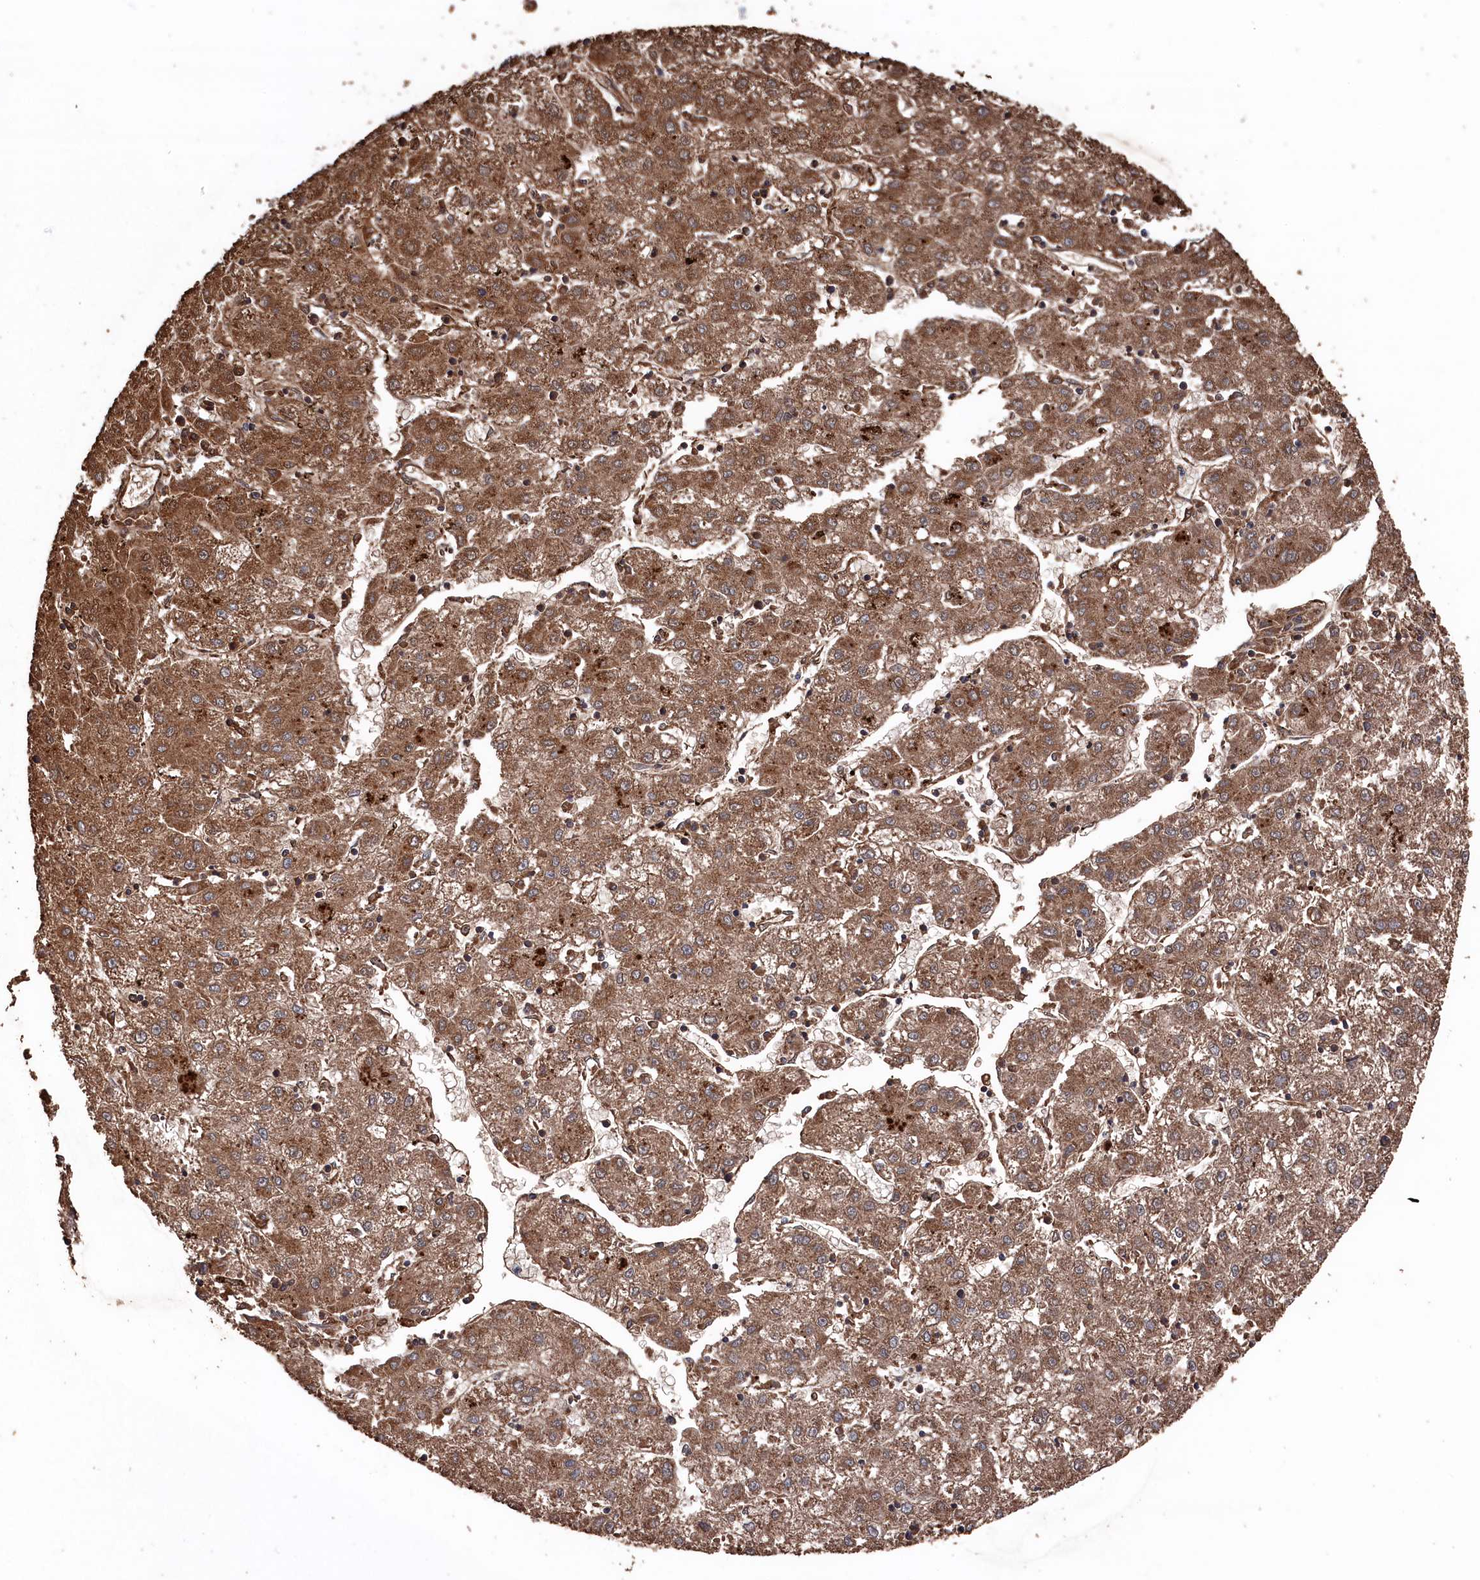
{"staining": {"intensity": "moderate", "quantity": ">75%", "location": "cytoplasmic/membranous"}, "tissue": "liver cancer", "cell_type": "Tumor cells", "image_type": "cancer", "snomed": [{"axis": "morphology", "description": "Carcinoma, Hepatocellular, NOS"}, {"axis": "topography", "description": "Liver"}], "caption": "There is medium levels of moderate cytoplasmic/membranous expression in tumor cells of hepatocellular carcinoma (liver), as demonstrated by immunohistochemical staining (brown color).", "gene": "SNX33", "patient": {"sex": "male", "age": 72}}